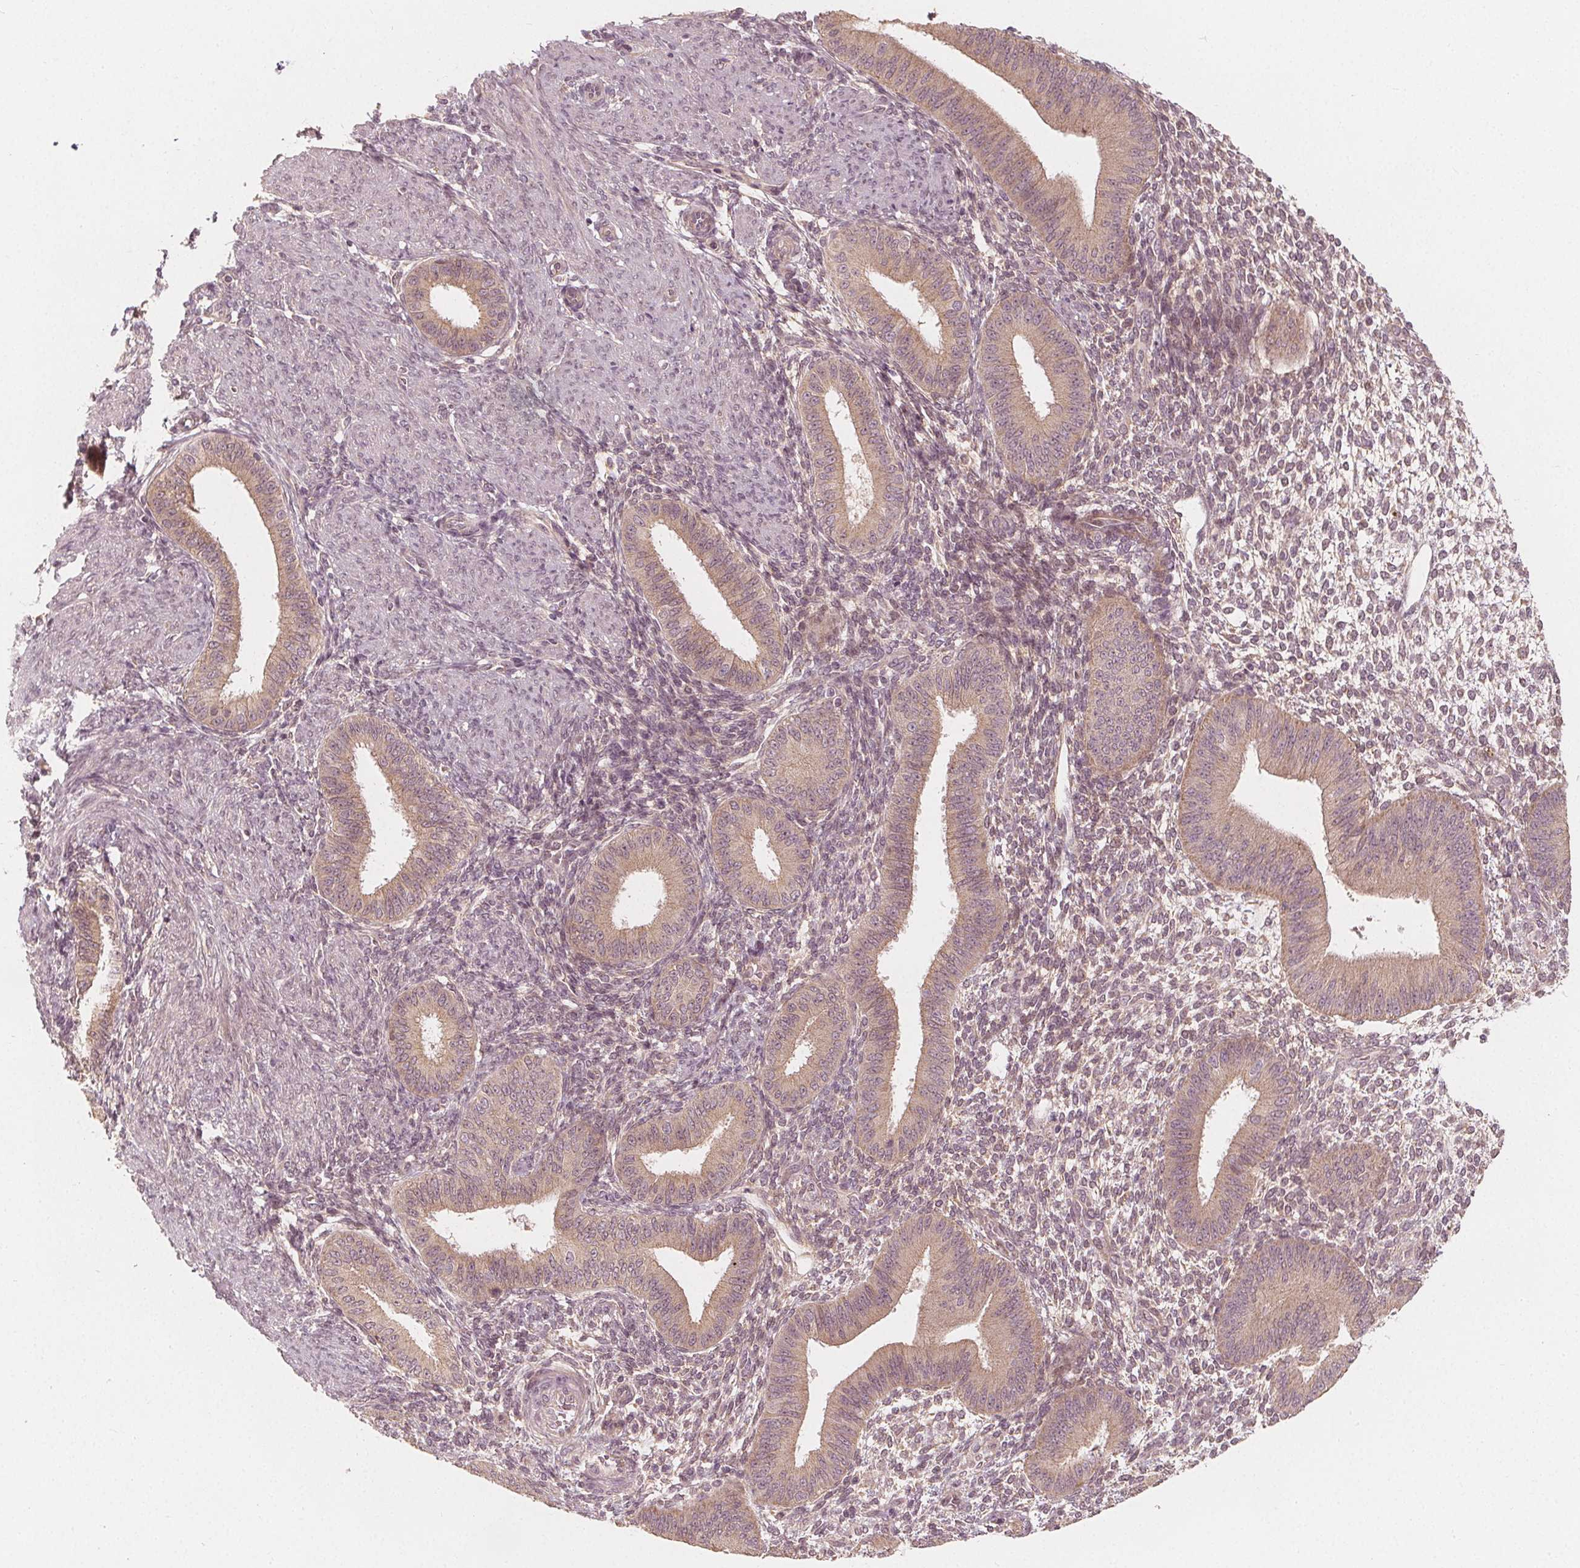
{"staining": {"intensity": "negative", "quantity": "none", "location": "none"}, "tissue": "endometrium", "cell_type": "Cells in endometrial stroma", "image_type": "normal", "snomed": [{"axis": "morphology", "description": "Normal tissue, NOS"}, {"axis": "topography", "description": "Endometrium"}], "caption": "Immunohistochemistry of normal human endometrium demonstrates no expression in cells in endometrial stroma. (Brightfield microscopy of DAB immunohistochemistry (IHC) at high magnification).", "gene": "SNX12", "patient": {"sex": "female", "age": 39}}